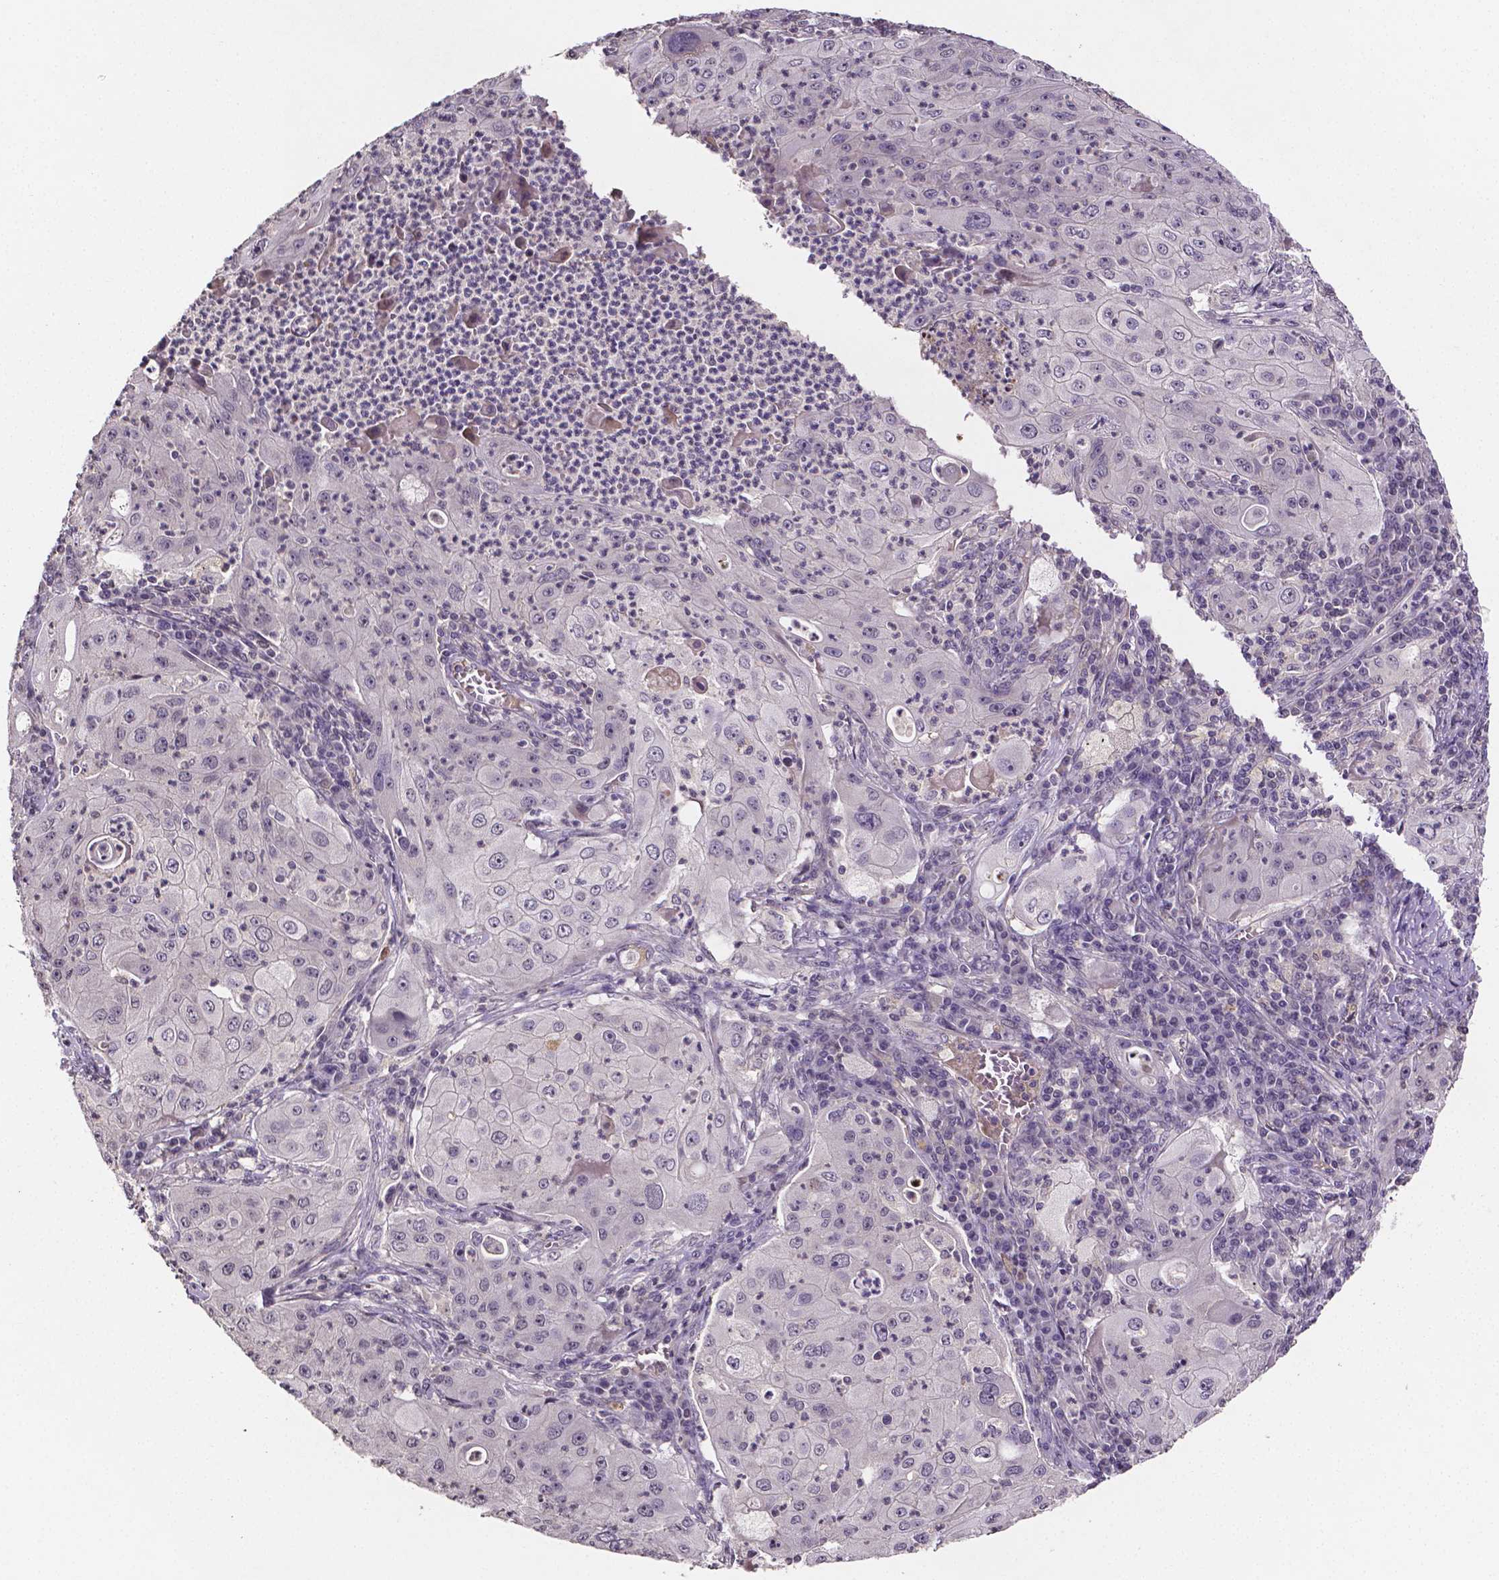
{"staining": {"intensity": "negative", "quantity": "none", "location": "none"}, "tissue": "lung cancer", "cell_type": "Tumor cells", "image_type": "cancer", "snomed": [{"axis": "morphology", "description": "Squamous cell carcinoma, NOS"}, {"axis": "topography", "description": "Lung"}], "caption": "This image is of lung cancer (squamous cell carcinoma) stained with immunohistochemistry to label a protein in brown with the nuclei are counter-stained blue. There is no expression in tumor cells.", "gene": "NRGN", "patient": {"sex": "female", "age": 59}}